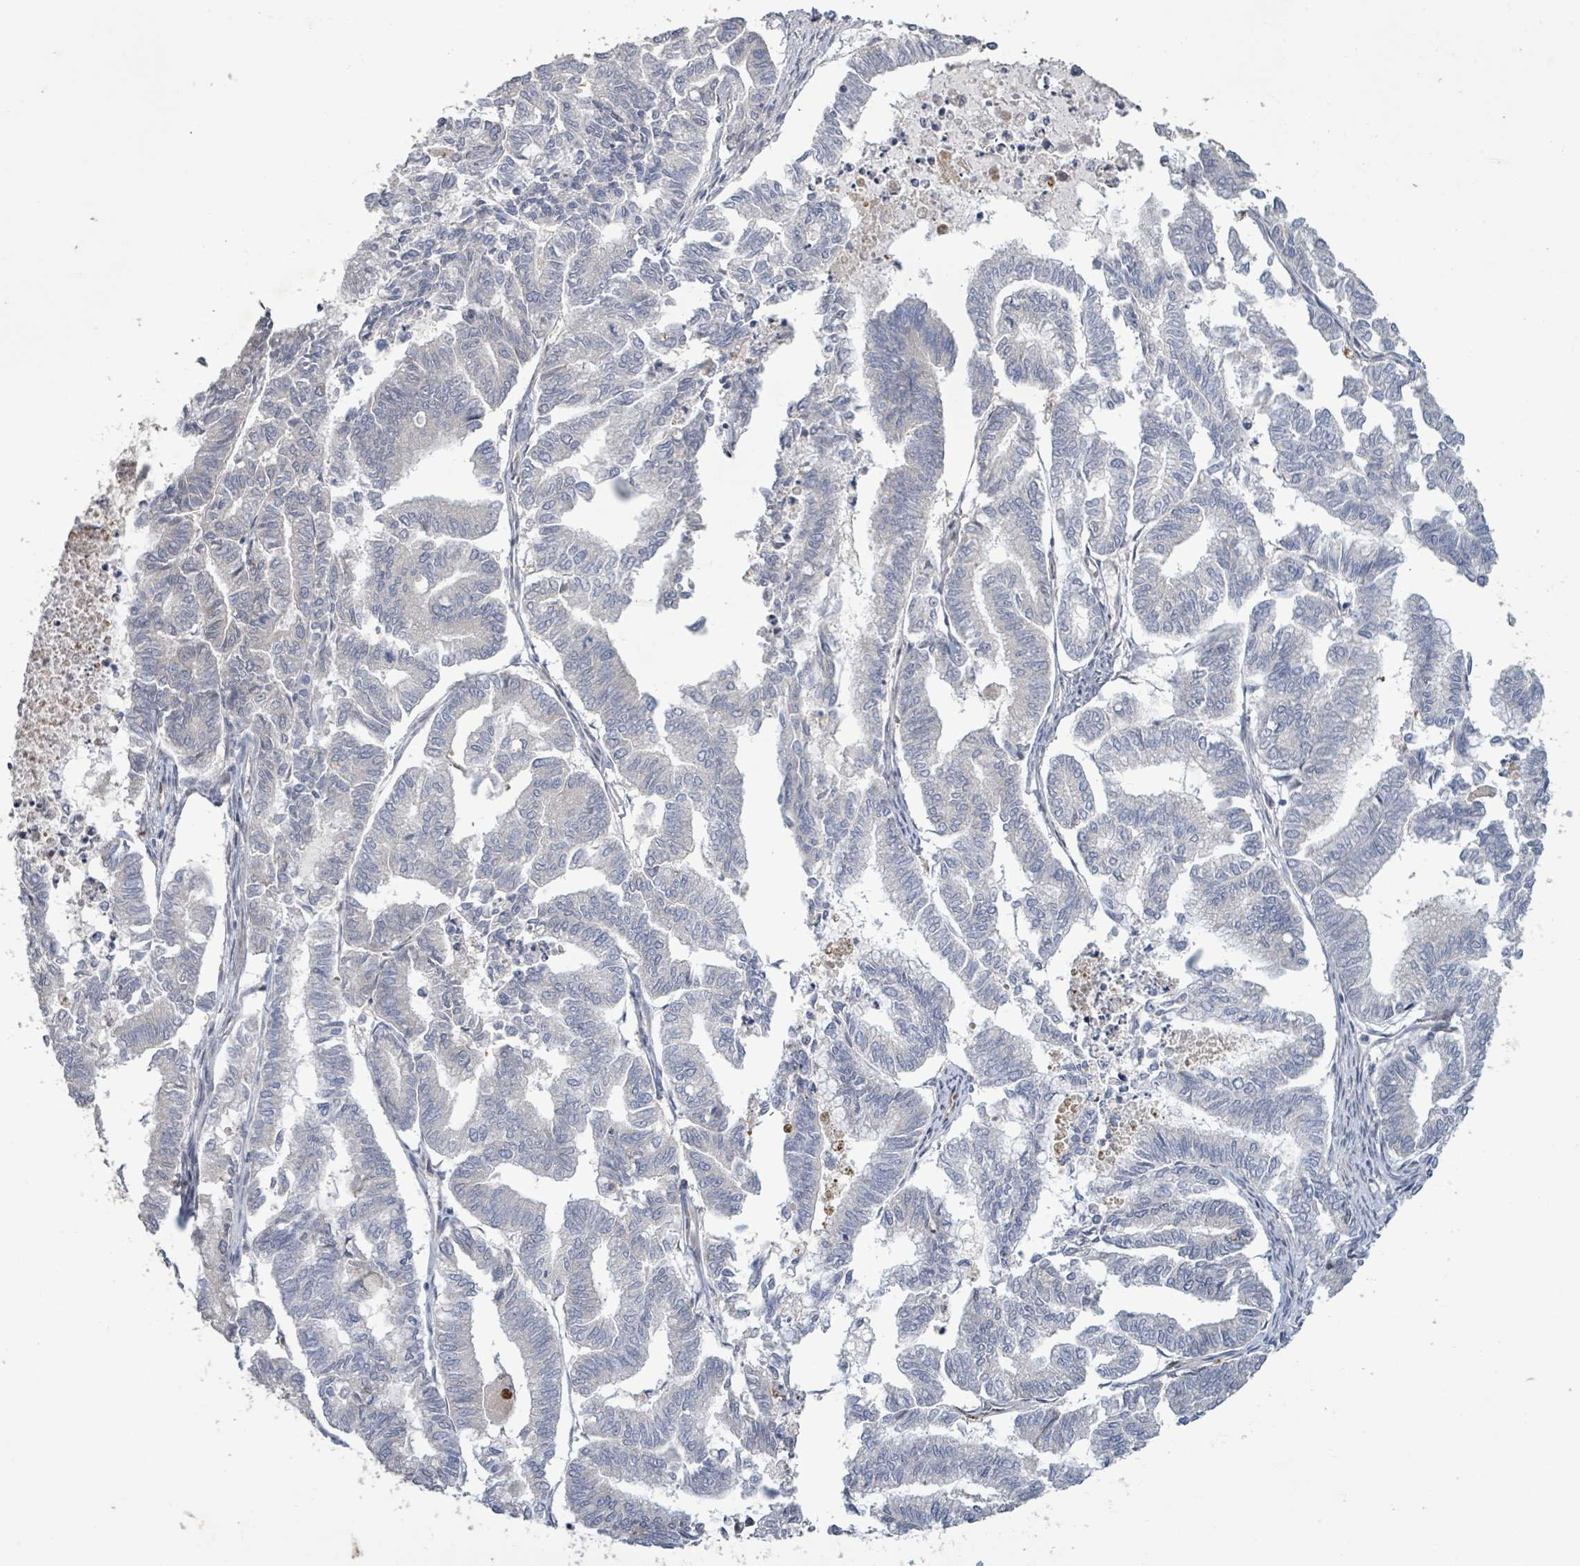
{"staining": {"intensity": "negative", "quantity": "none", "location": "none"}, "tissue": "endometrial cancer", "cell_type": "Tumor cells", "image_type": "cancer", "snomed": [{"axis": "morphology", "description": "Adenocarcinoma, NOS"}, {"axis": "topography", "description": "Endometrium"}], "caption": "Immunohistochemistry photomicrograph of human endometrial adenocarcinoma stained for a protein (brown), which shows no staining in tumor cells.", "gene": "LILRA4", "patient": {"sex": "female", "age": 79}}